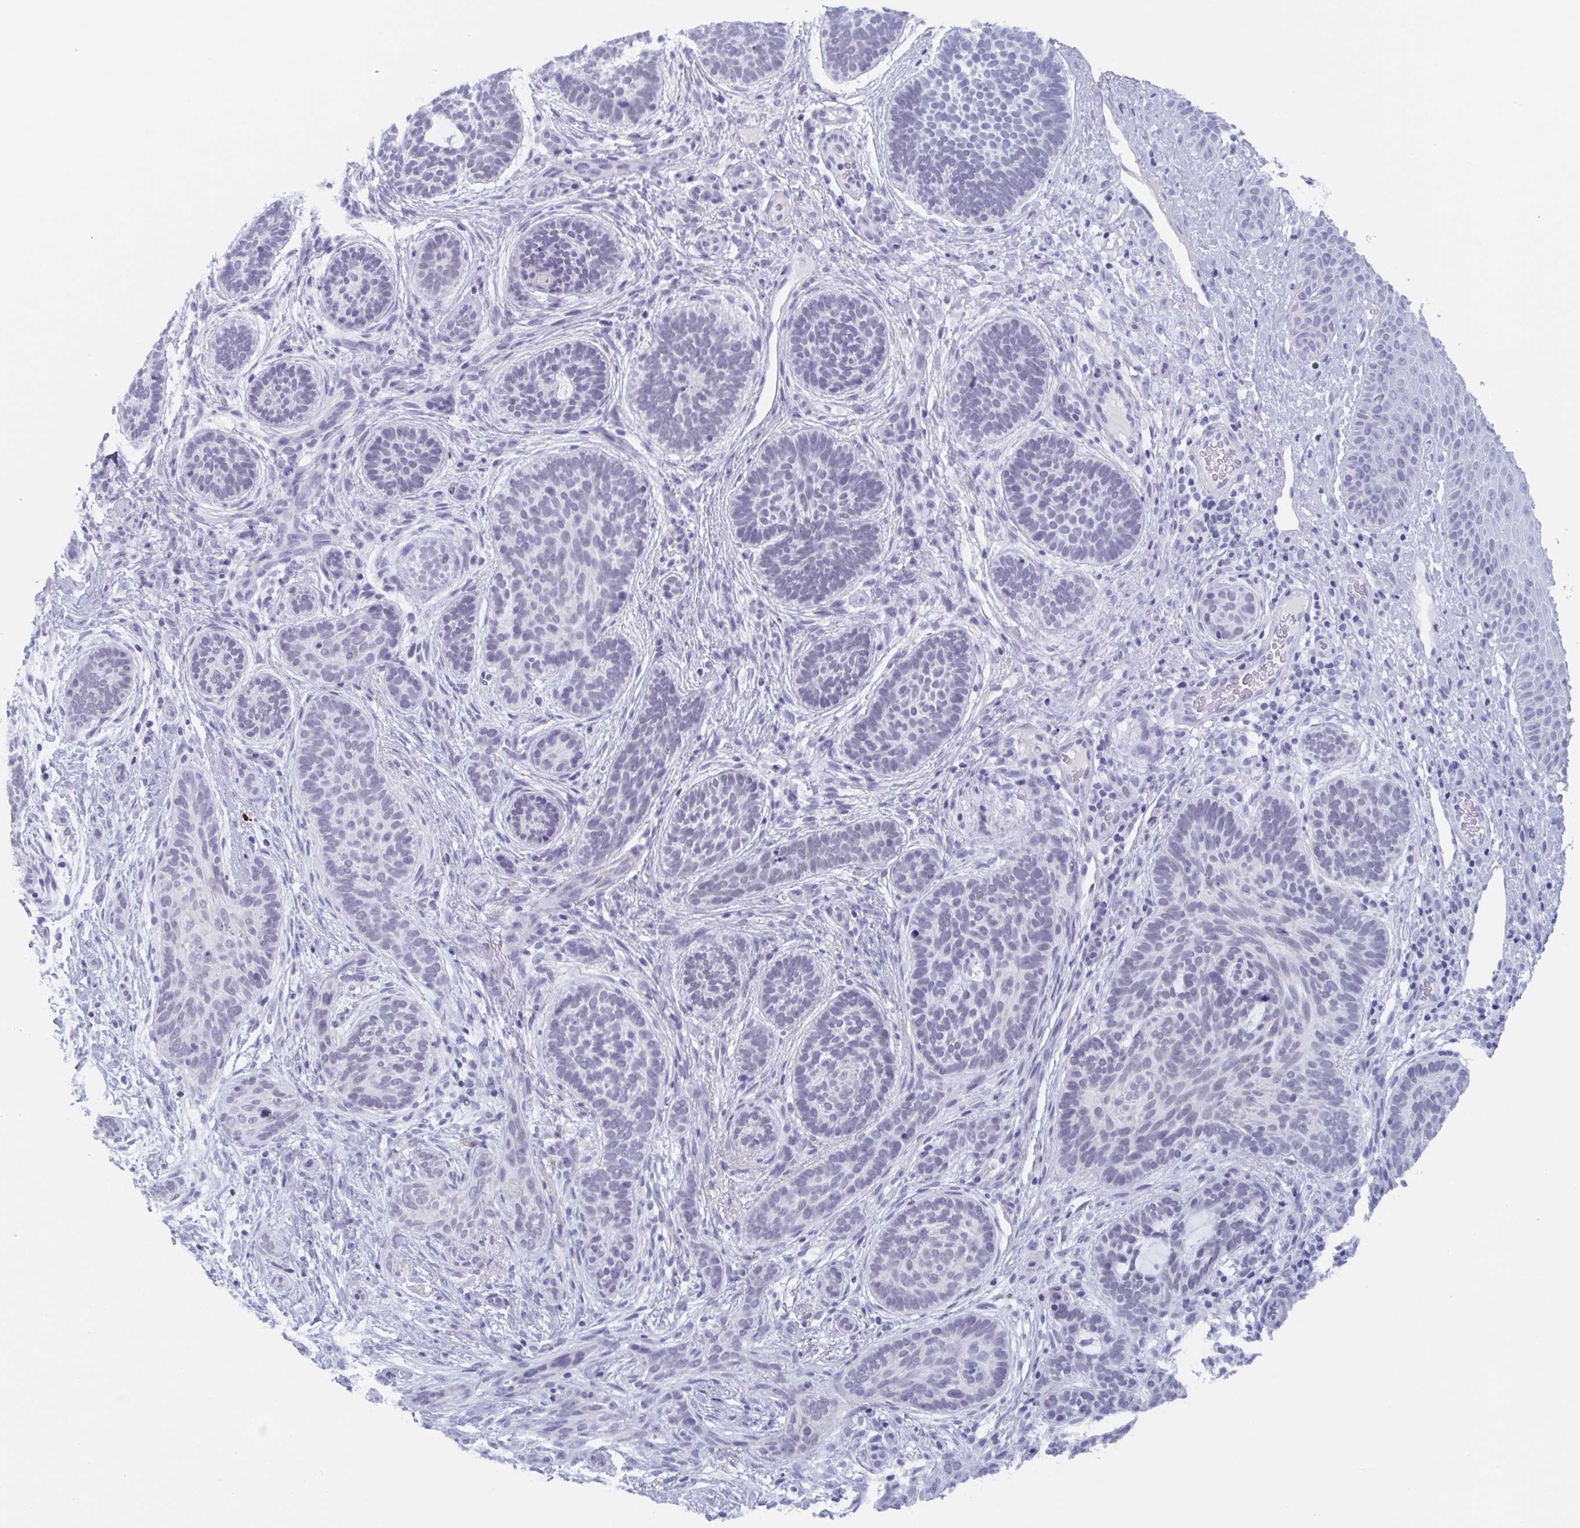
{"staining": {"intensity": "negative", "quantity": "none", "location": "none"}, "tissue": "skin cancer", "cell_type": "Tumor cells", "image_type": "cancer", "snomed": [{"axis": "morphology", "description": "Basal cell carcinoma"}, {"axis": "topography", "description": "Skin"}], "caption": "Micrograph shows no significant protein expression in tumor cells of skin basal cell carcinoma.", "gene": "ZFP64", "patient": {"sex": "male", "age": 63}}